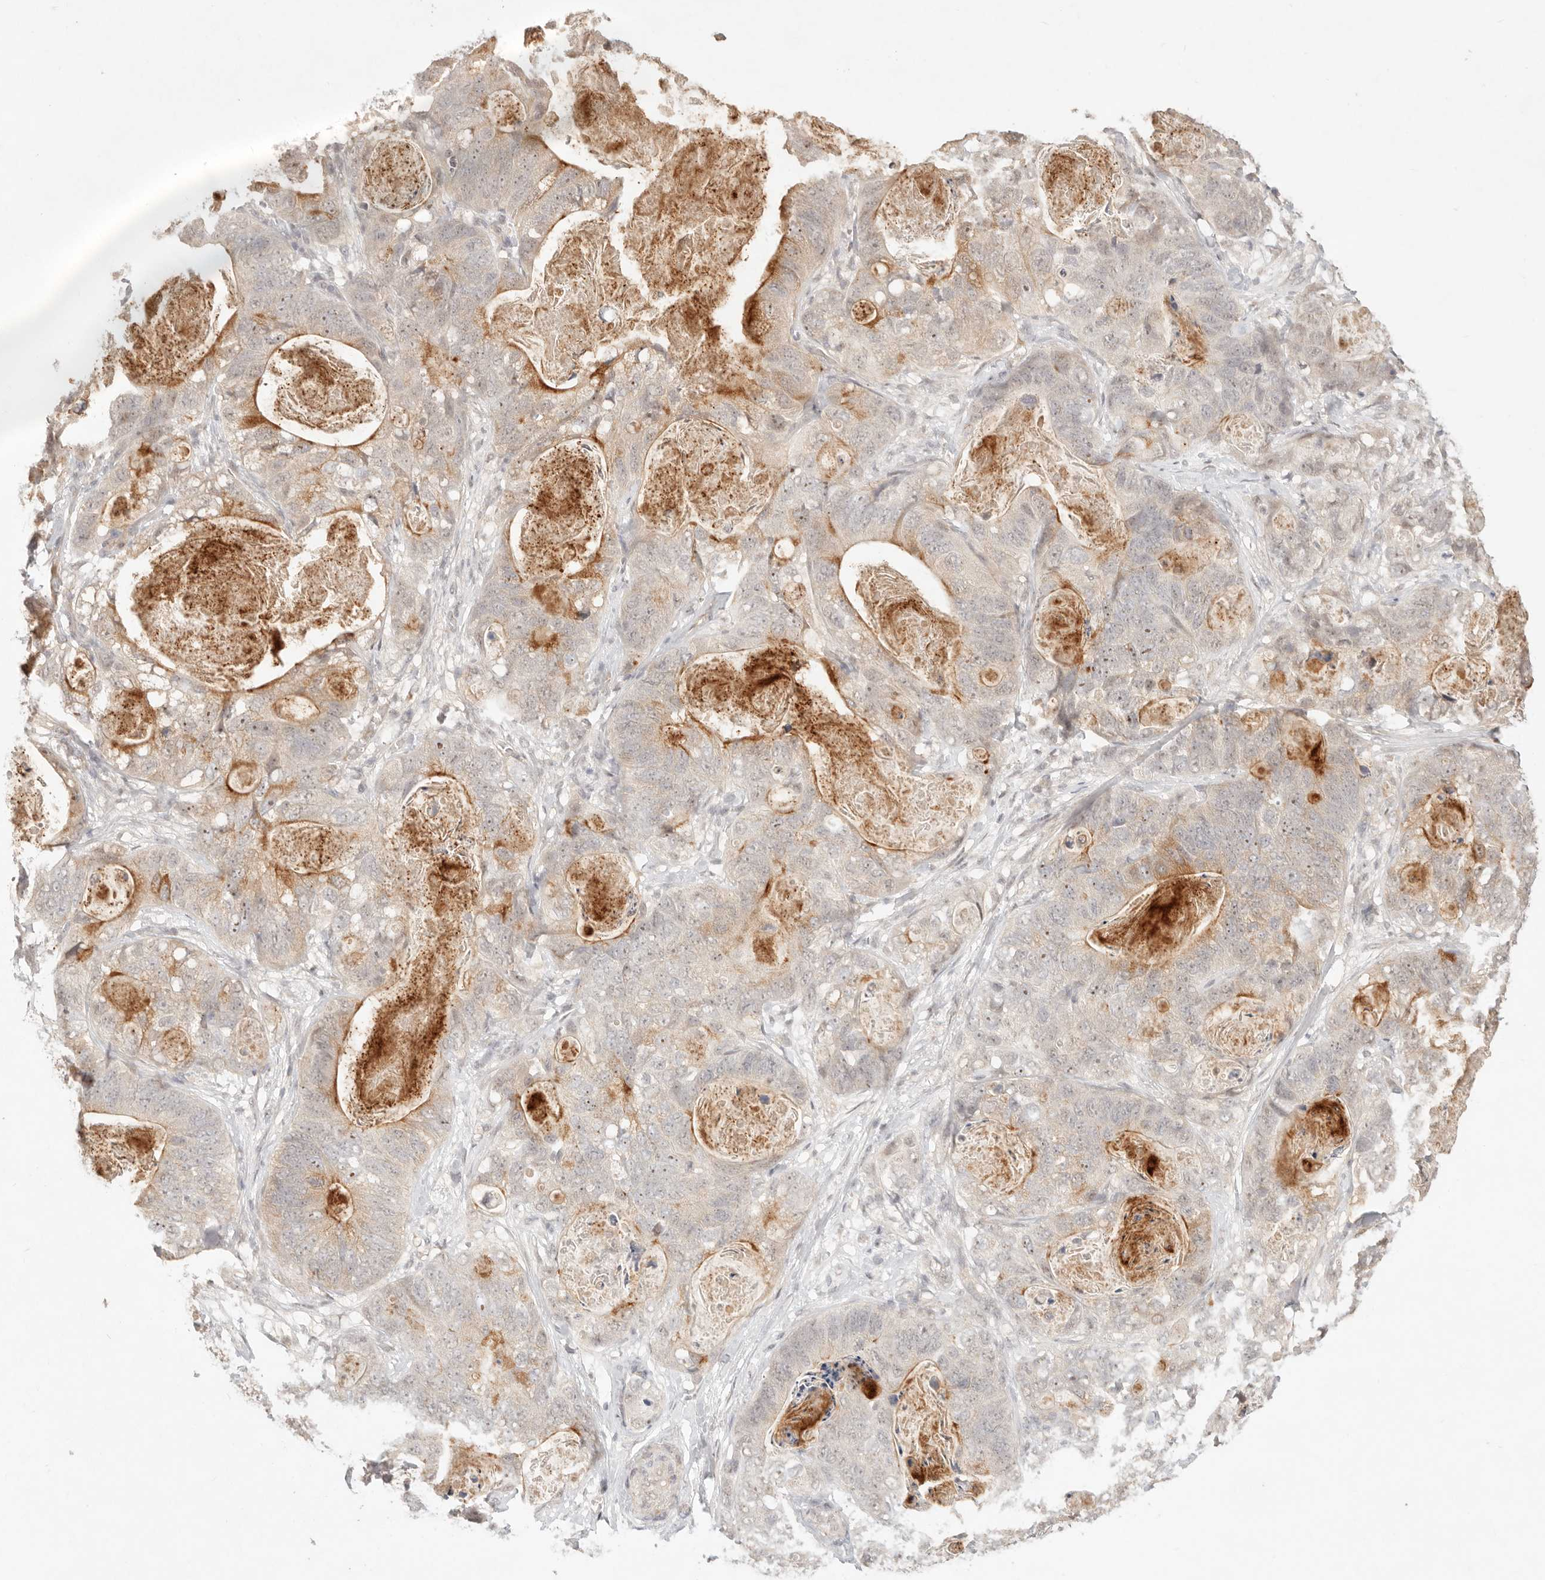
{"staining": {"intensity": "moderate", "quantity": "25%-75%", "location": "cytoplasmic/membranous,nuclear"}, "tissue": "stomach cancer", "cell_type": "Tumor cells", "image_type": "cancer", "snomed": [{"axis": "morphology", "description": "Normal tissue, NOS"}, {"axis": "morphology", "description": "Adenocarcinoma, NOS"}, {"axis": "topography", "description": "Stomach"}], "caption": "Protein expression analysis of stomach adenocarcinoma shows moderate cytoplasmic/membranous and nuclear staining in approximately 25%-75% of tumor cells.", "gene": "MEP1A", "patient": {"sex": "female", "age": 89}}